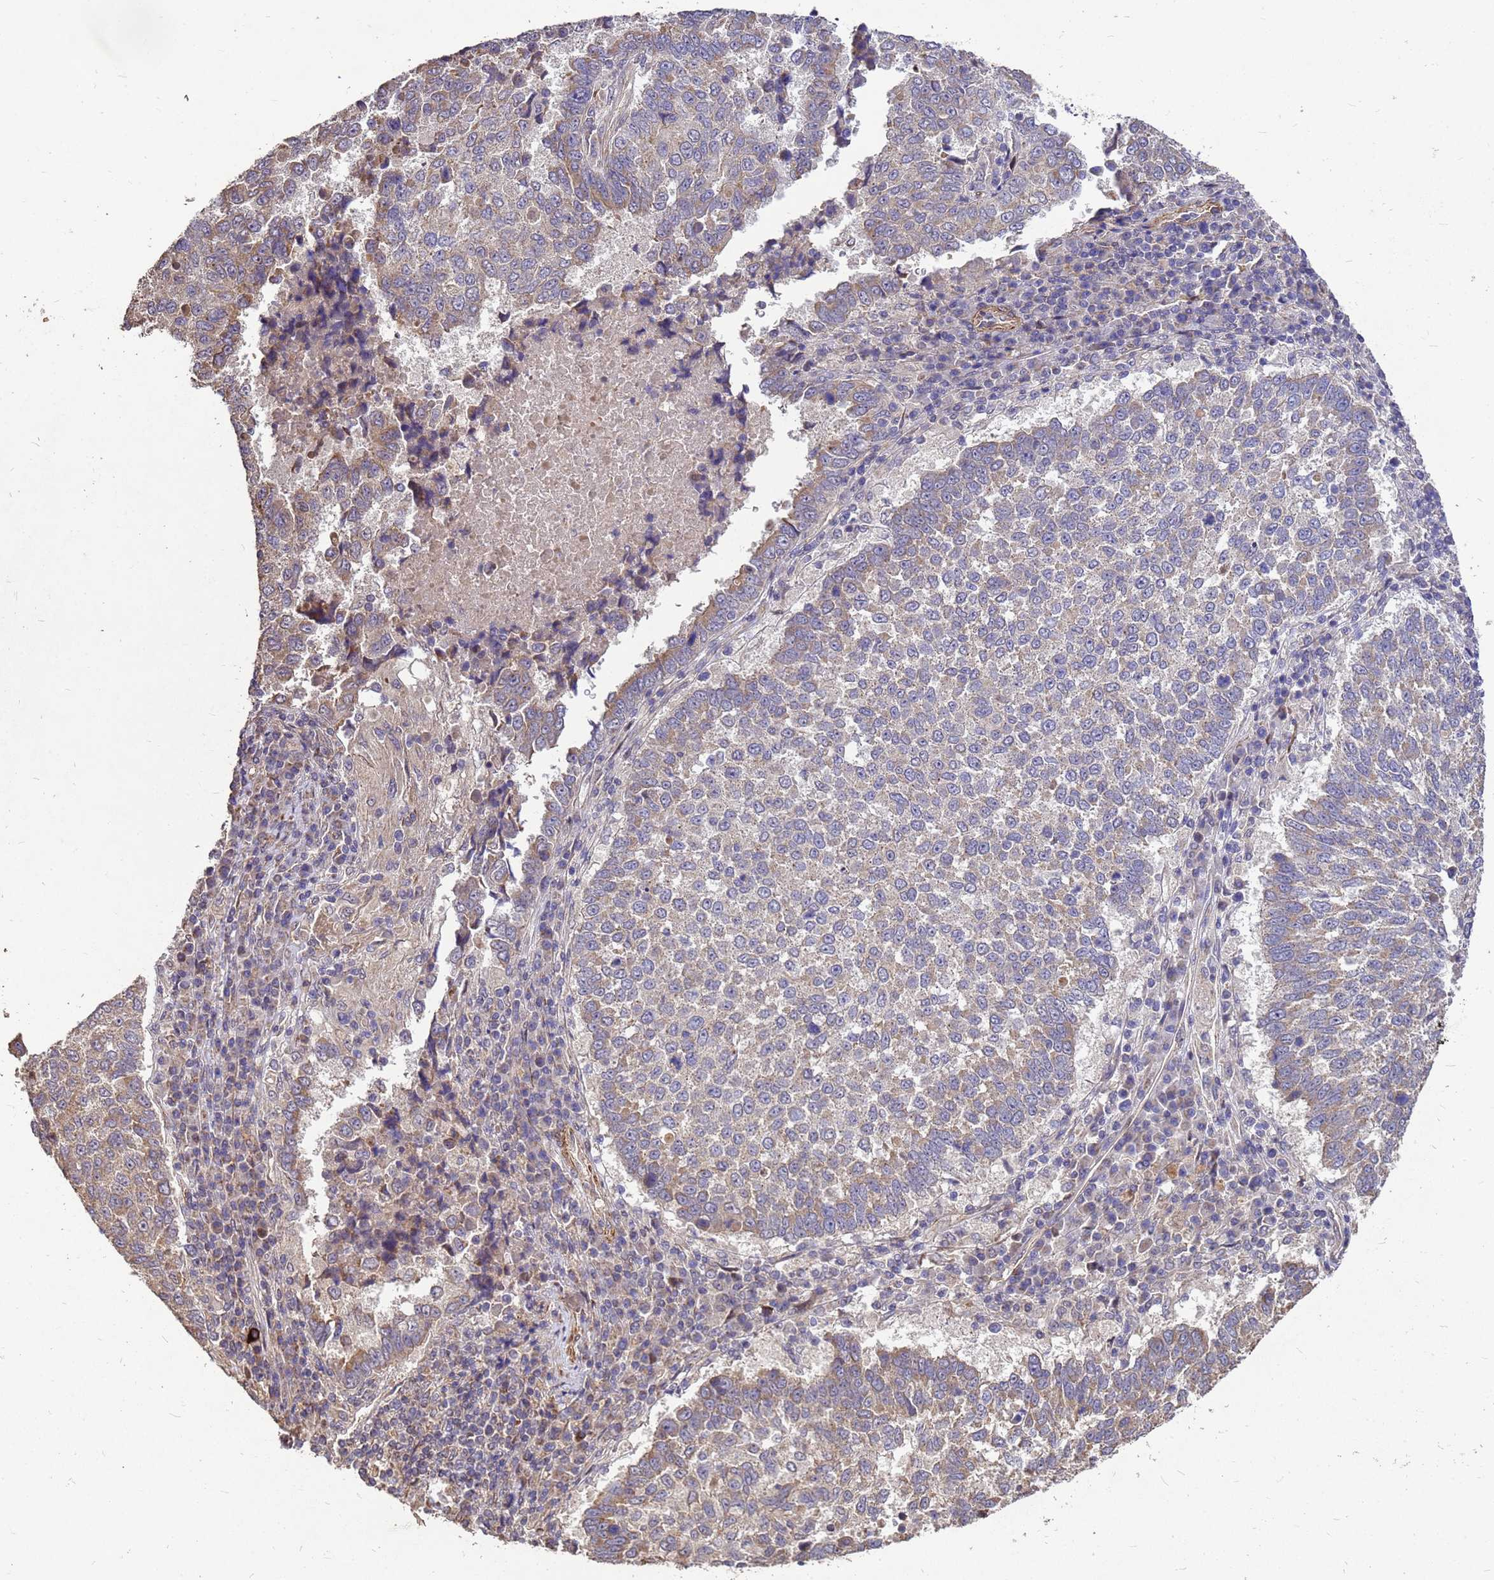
{"staining": {"intensity": "weak", "quantity": ">75%", "location": "cytoplasmic/membranous"}, "tissue": "lung cancer", "cell_type": "Tumor cells", "image_type": "cancer", "snomed": [{"axis": "morphology", "description": "Squamous cell carcinoma, NOS"}, {"axis": "topography", "description": "Lung"}], "caption": "This image demonstrates squamous cell carcinoma (lung) stained with IHC to label a protein in brown. The cytoplasmic/membranous of tumor cells show weak positivity for the protein. Nuclei are counter-stained blue.", "gene": "RSPRY1", "patient": {"sex": "male", "age": 73}}